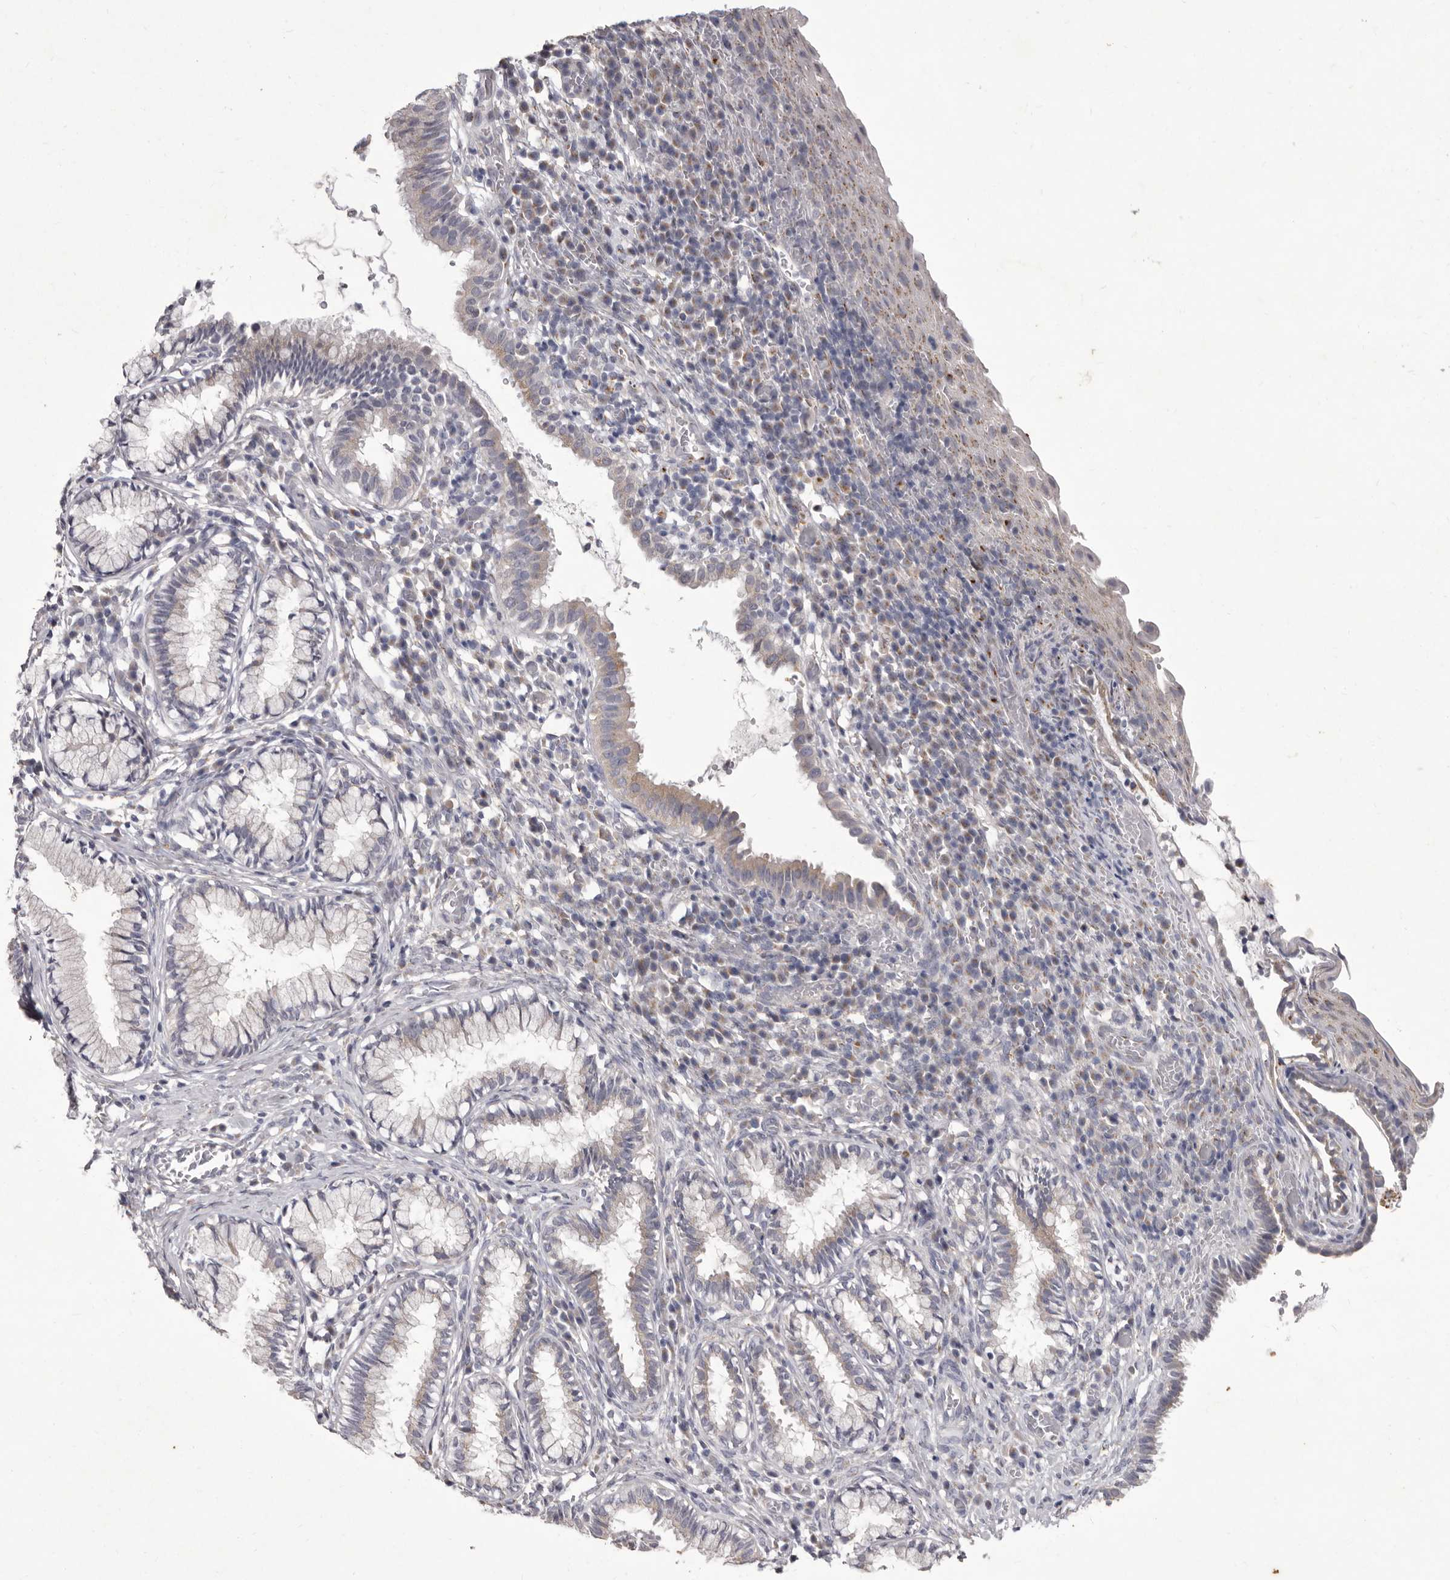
{"staining": {"intensity": "weak", "quantity": "25%-75%", "location": "cytoplasmic/membranous"}, "tissue": "cervix", "cell_type": "Glandular cells", "image_type": "normal", "snomed": [{"axis": "morphology", "description": "Normal tissue, NOS"}, {"axis": "topography", "description": "Cervix"}], "caption": "Cervix stained for a protein shows weak cytoplasmic/membranous positivity in glandular cells. The staining was performed using DAB (3,3'-diaminobenzidine) to visualize the protein expression in brown, while the nuclei were stained in blue with hematoxylin (Magnification: 20x).", "gene": "P2RX6", "patient": {"sex": "female", "age": 27}}